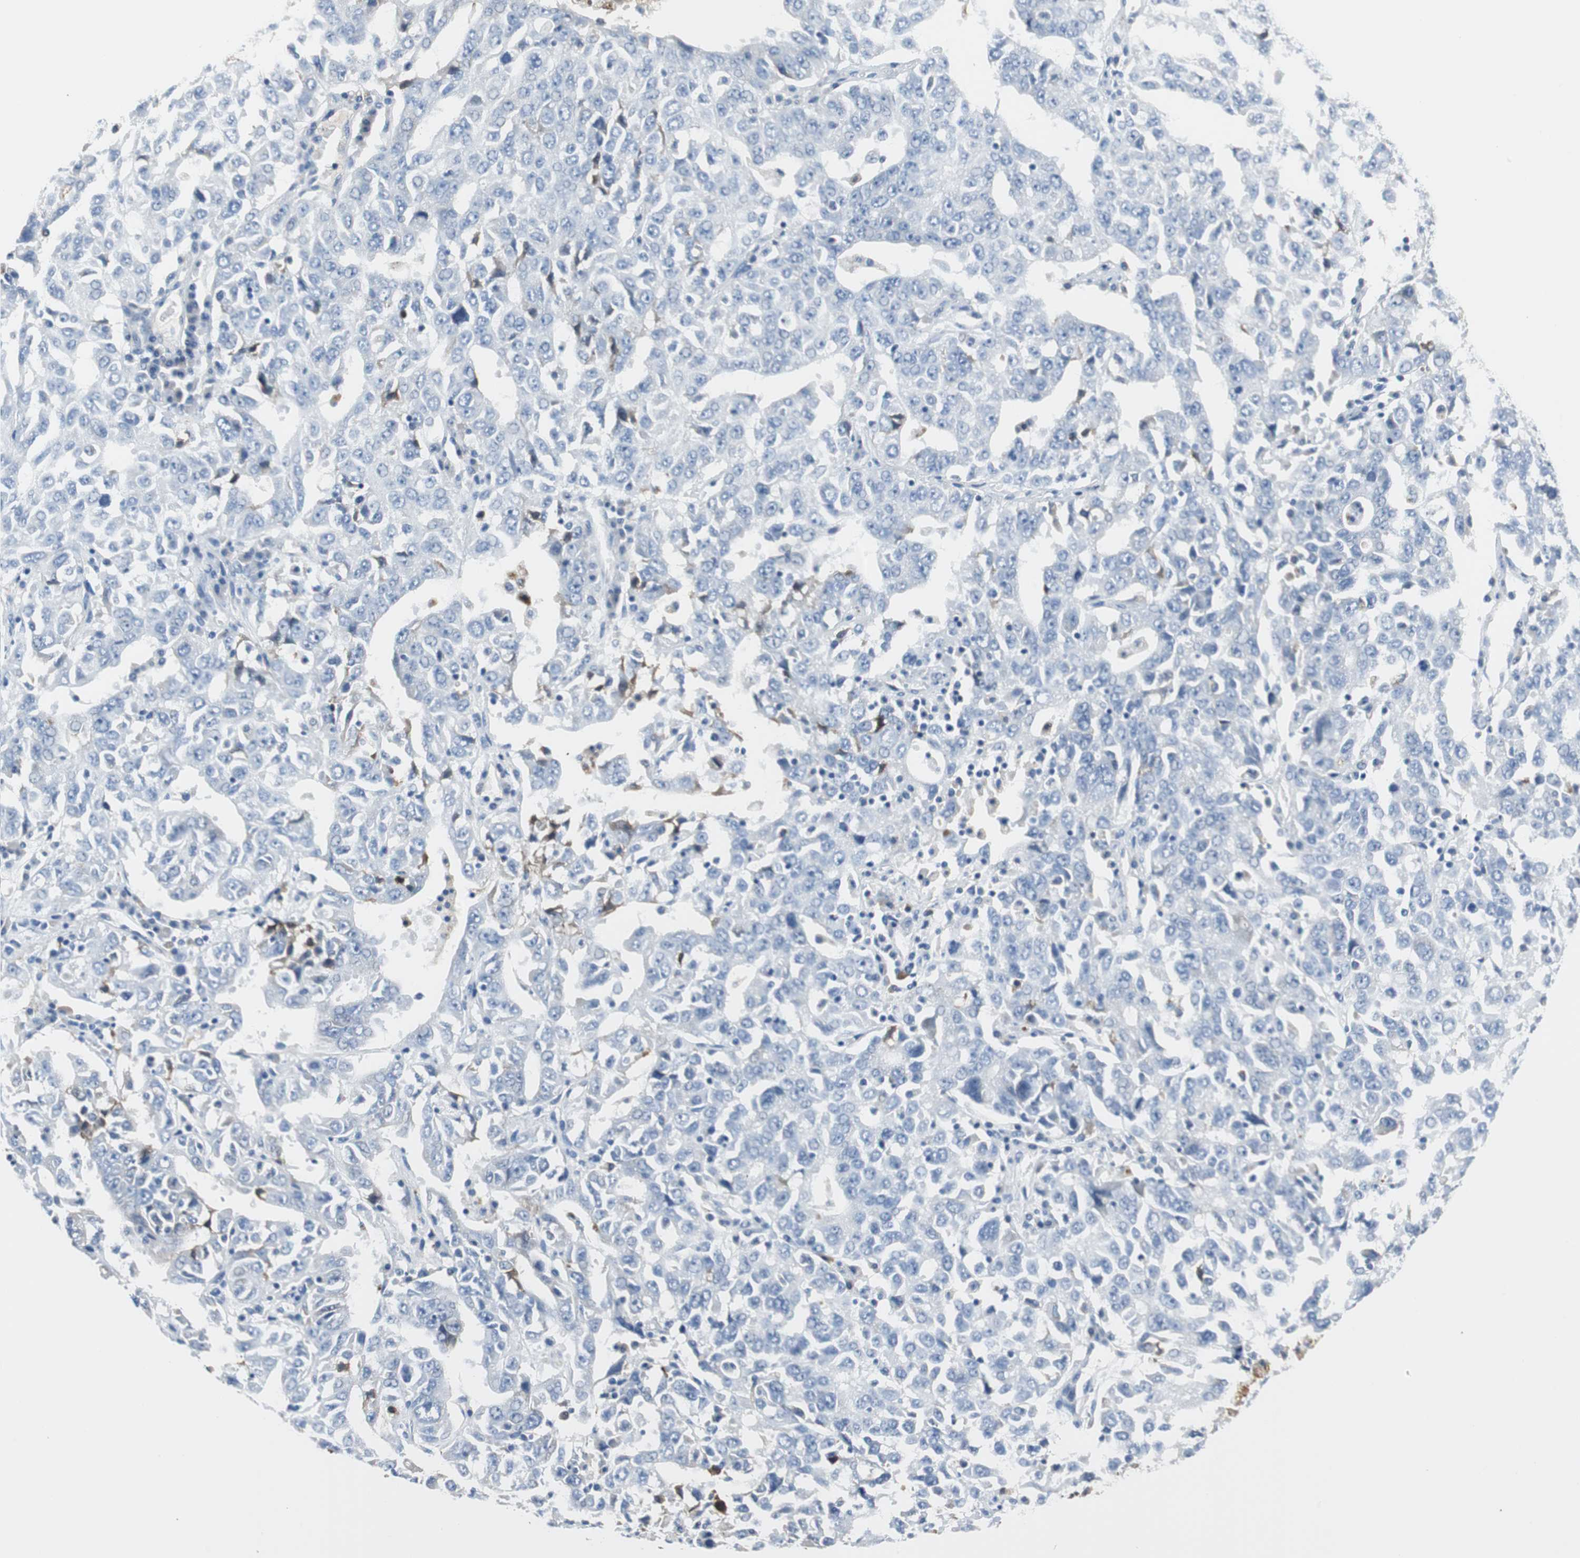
{"staining": {"intensity": "moderate", "quantity": "<25%", "location": "cytoplasmic/membranous"}, "tissue": "ovarian cancer", "cell_type": "Tumor cells", "image_type": "cancer", "snomed": [{"axis": "morphology", "description": "Carcinoma, endometroid"}, {"axis": "topography", "description": "Ovary"}], "caption": "Protein expression analysis of human endometroid carcinoma (ovarian) reveals moderate cytoplasmic/membranous staining in approximately <25% of tumor cells. (Brightfield microscopy of DAB IHC at high magnification).", "gene": "APCS", "patient": {"sex": "female", "age": 62}}